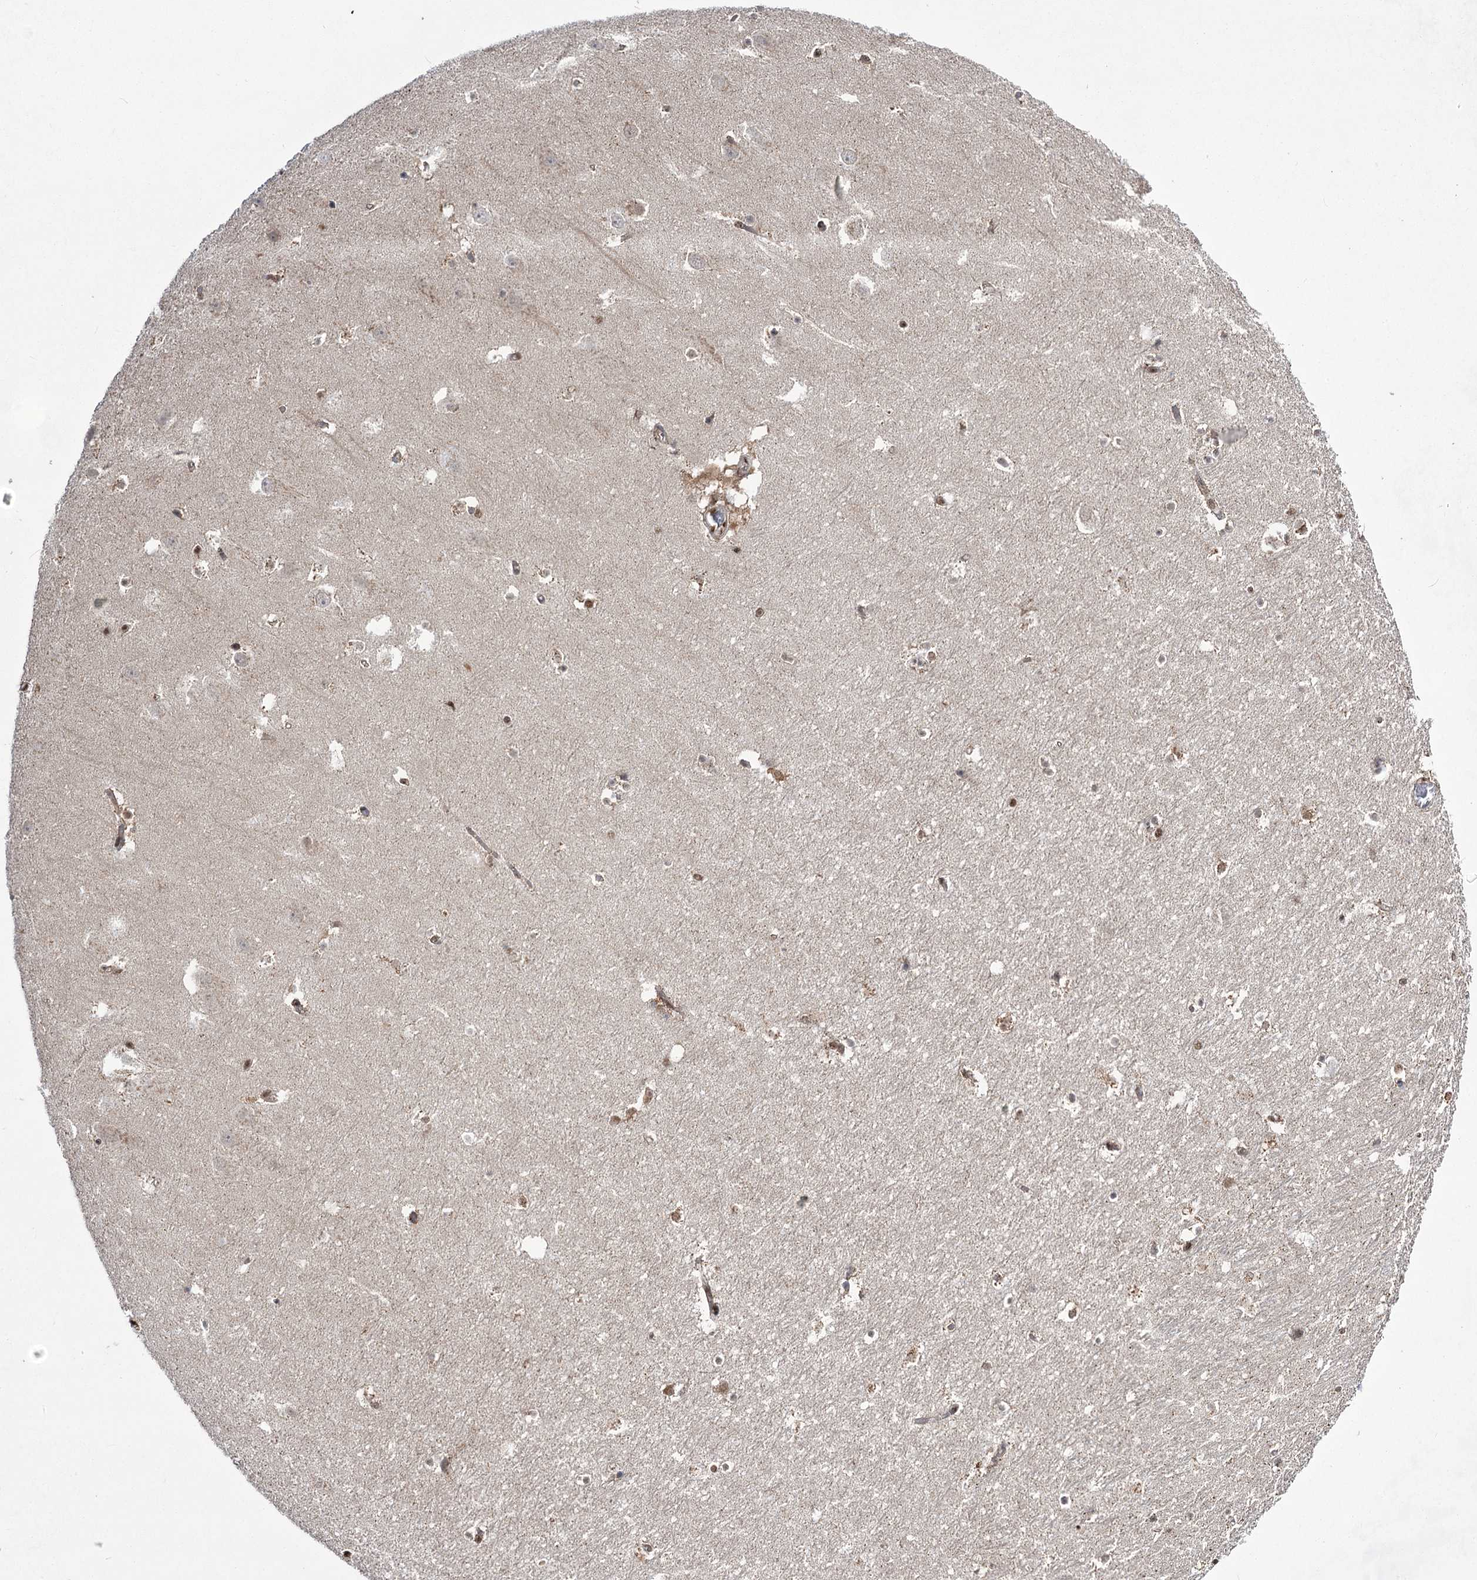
{"staining": {"intensity": "moderate", "quantity": "<25%", "location": "nuclear"}, "tissue": "hippocampus", "cell_type": "Glial cells", "image_type": "normal", "snomed": [{"axis": "morphology", "description": "Normal tissue, NOS"}, {"axis": "topography", "description": "Hippocampus"}], "caption": "Hippocampus stained for a protein (brown) exhibits moderate nuclear positive expression in about <25% of glial cells.", "gene": "ZCCHC8", "patient": {"sex": "female", "age": 52}}